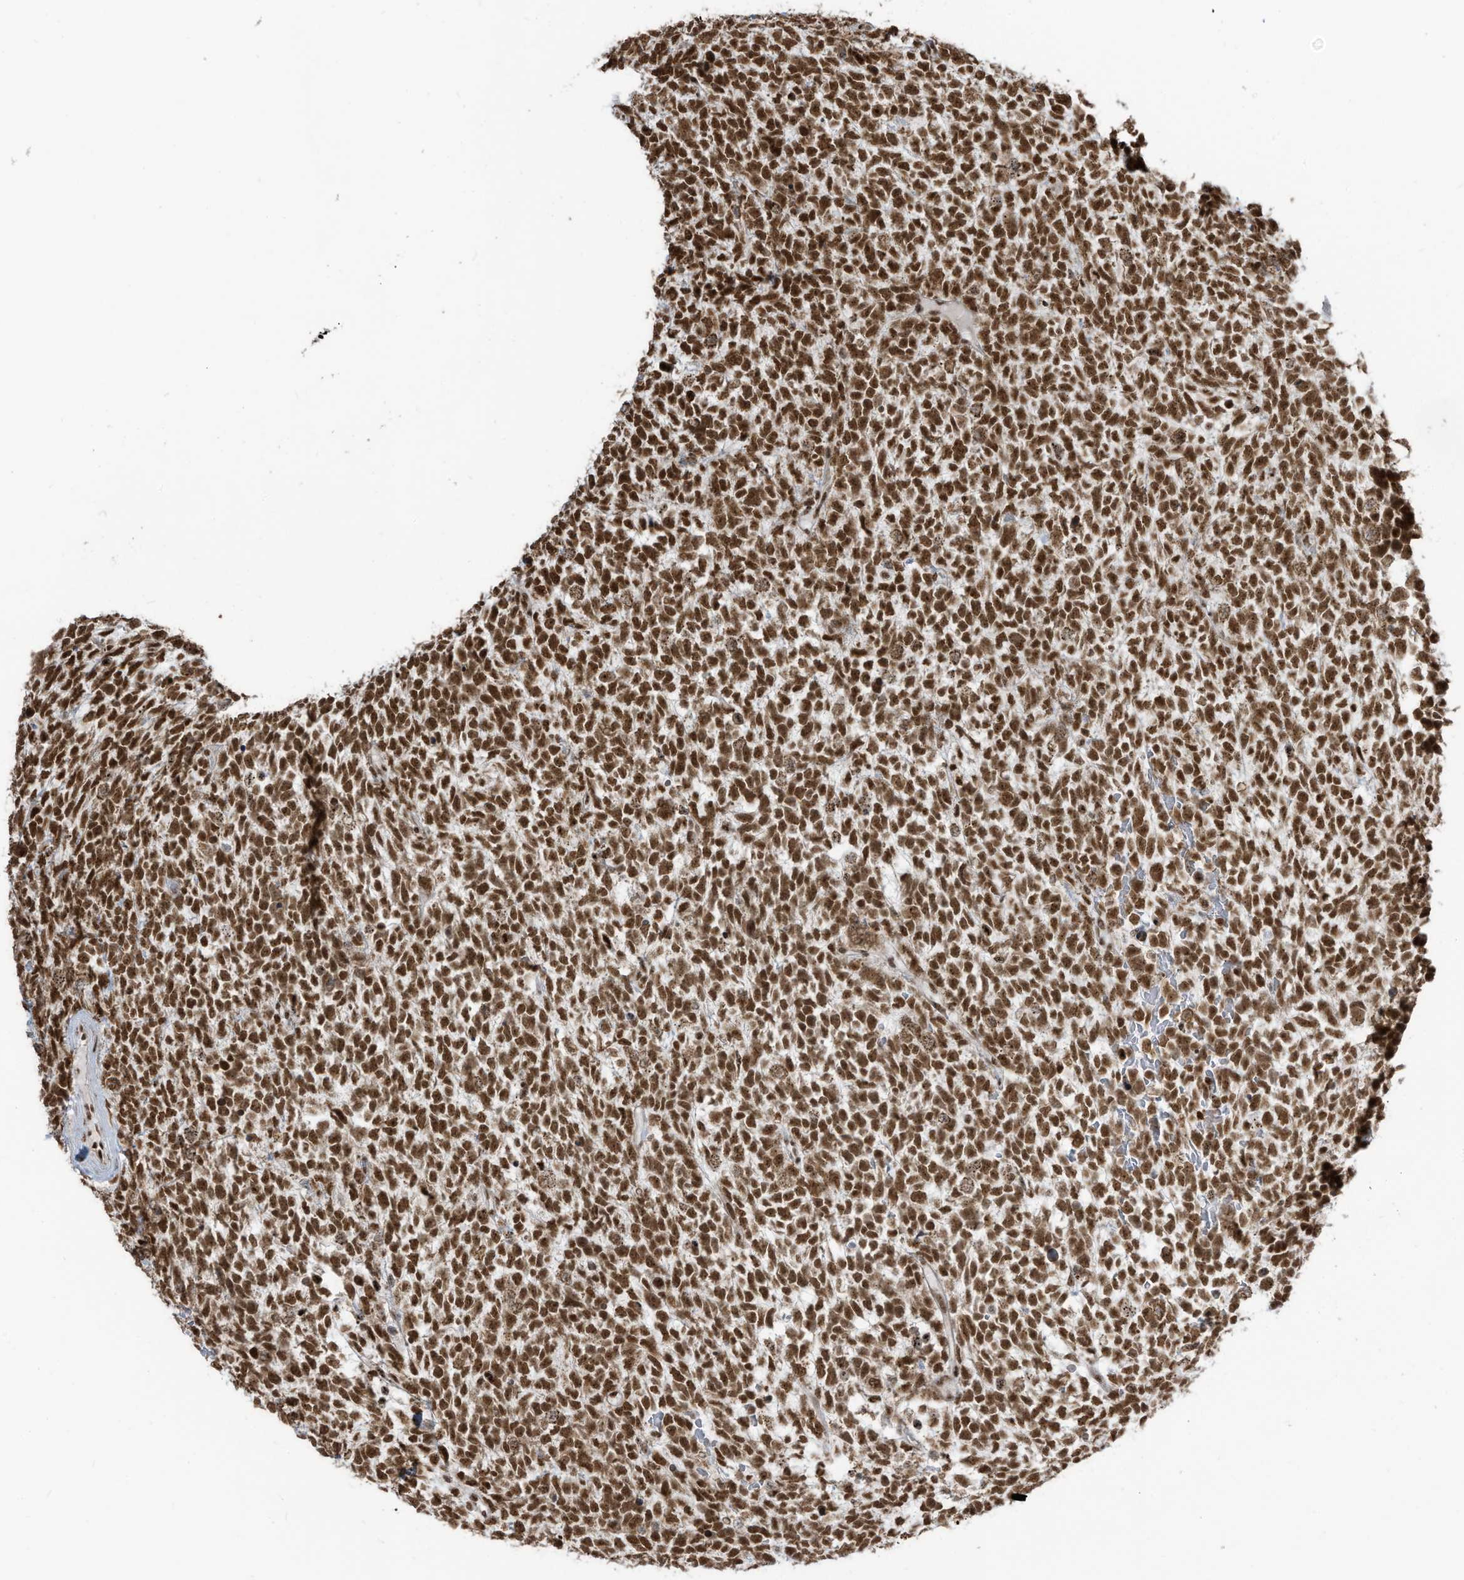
{"staining": {"intensity": "strong", "quantity": ">75%", "location": "nuclear"}, "tissue": "urothelial cancer", "cell_type": "Tumor cells", "image_type": "cancer", "snomed": [{"axis": "morphology", "description": "Urothelial carcinoma, High grade"}, {"axis": "topography", "description": "Urinary bladder"}], "caption": "The photomicrograph shows a brown stain indicating the presence of a protein in the nuclear of tumor cells in urothelial carcinoma (high-grade).", "gene": "LBH", "patient": {"sex": "female", "age": 82}}